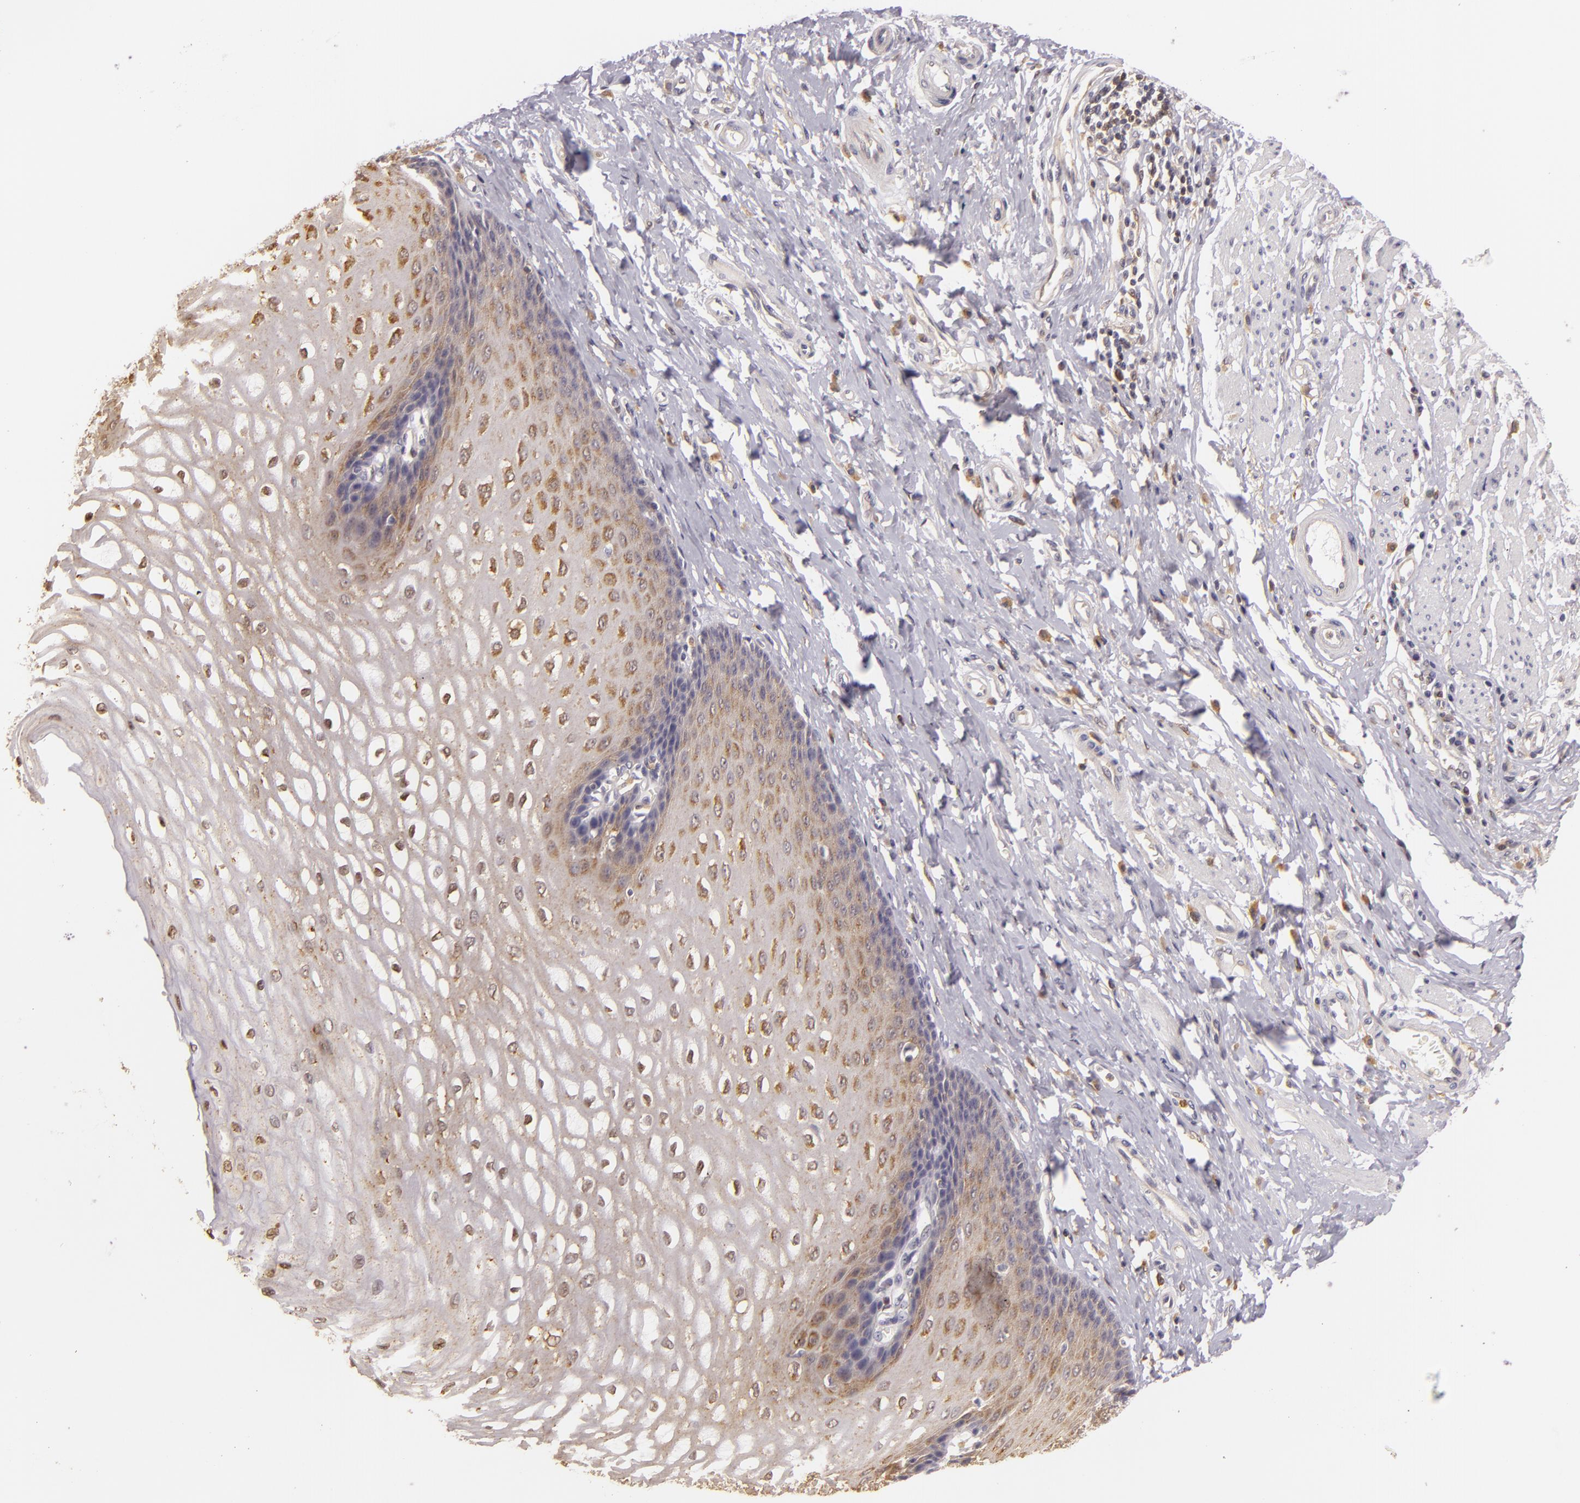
{"staining": {"intensity": "moderate", "quantity": ">75%", "location": "cytoplasmic/membranous"}, "tissue": "esophagus", "cell_type": "Squamous epithelial cells", "image_type": "normal", "snomed": [{"axis": "morphology", "description": "Normal tissue, NOS"}, {"axis": "topography", "description": "Esophagus"}], "caption": "A brown stain labels moderate cytoplasmic/membranous expression of a protein in squamous epithelial cells of benign human esophagus.", "gene": "TOM1", "patient": {"sex": "male", "age": 70}}